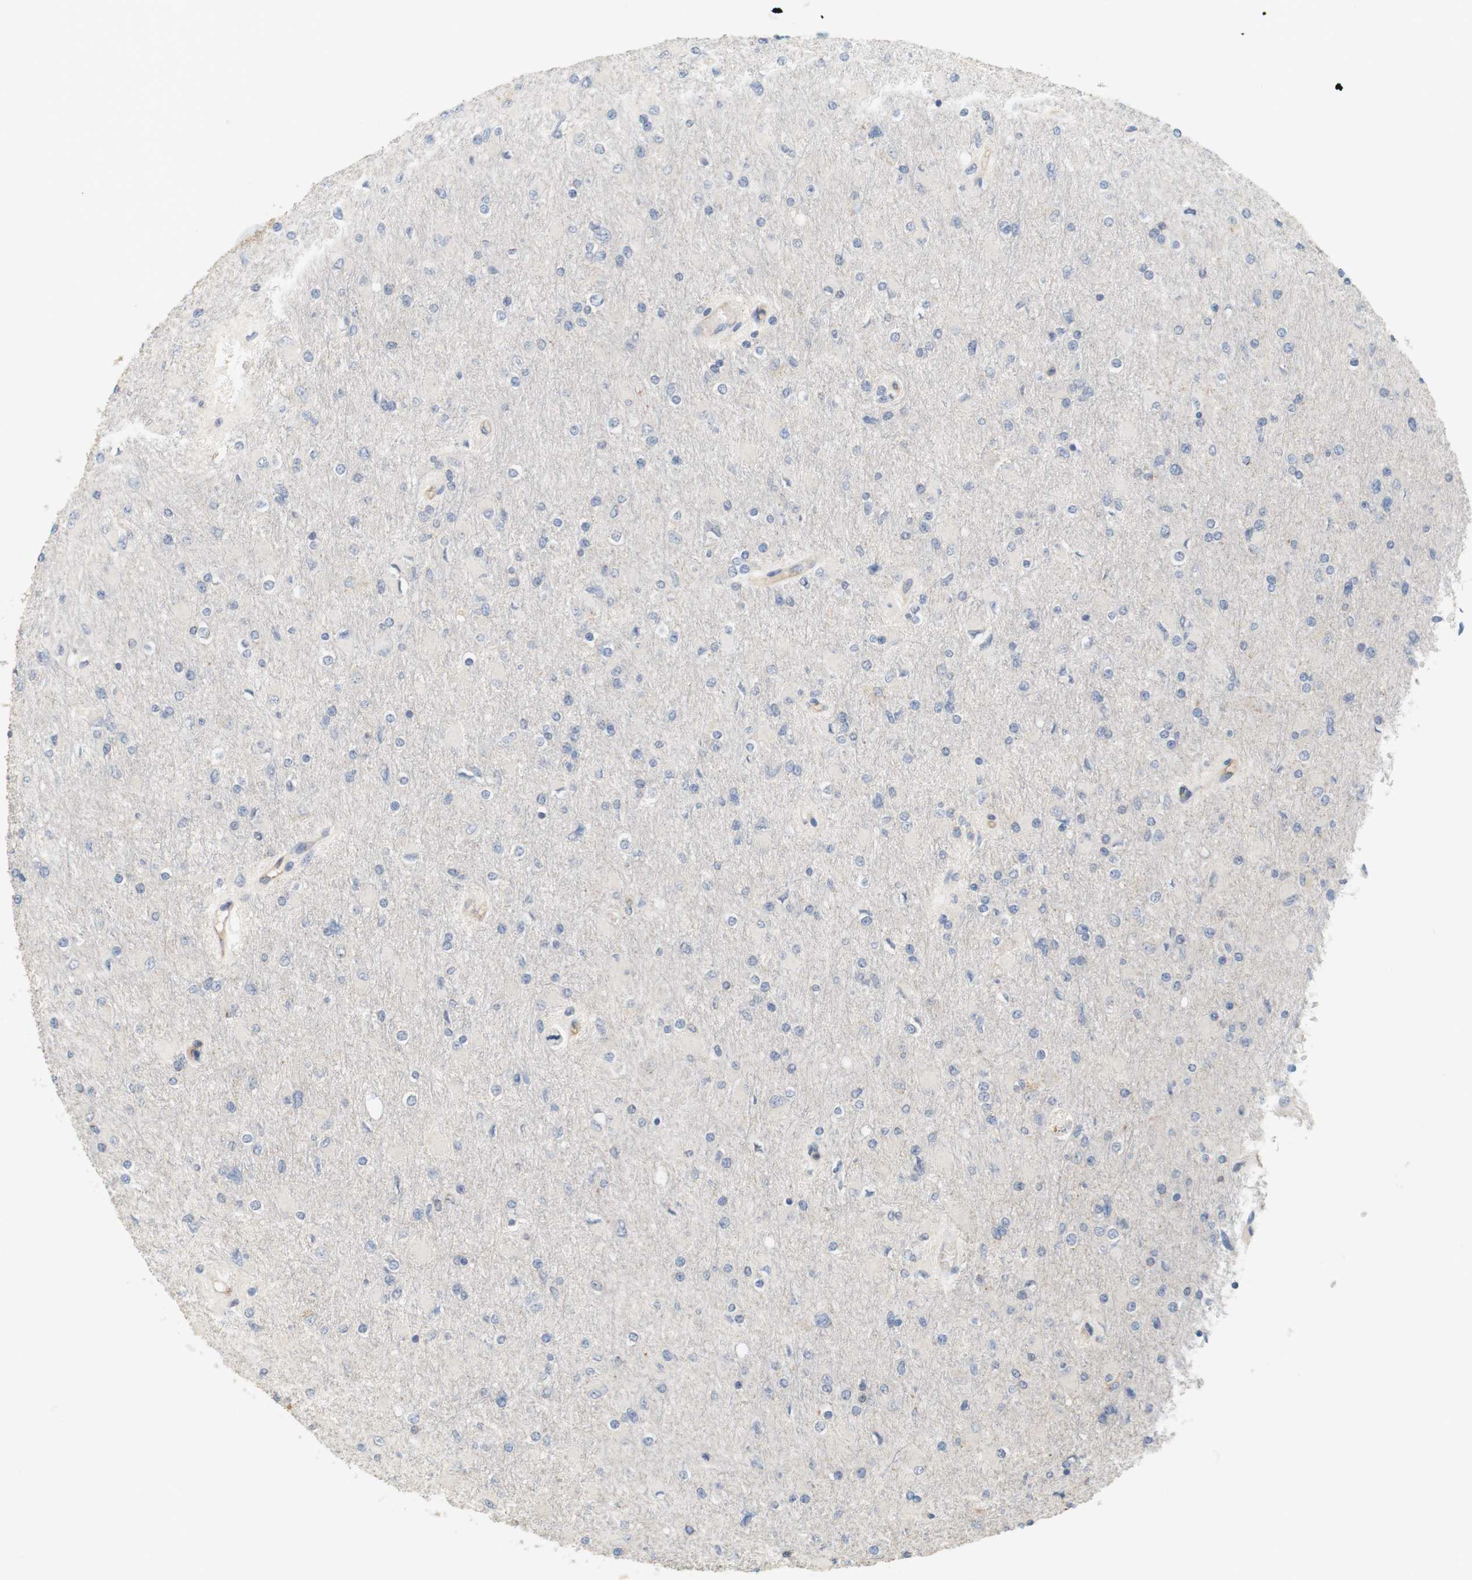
{"staining": {"intensity": "negative", "quantity": "none", "location": "none"}, "tissue": "glioma", "cell_type": "Tumor cells", "image_type": "cancer", "snomed": [{"axis": "morphology", "description": "Glioma, malignant, High grade"}, {"axis": "topography", "description": "Cerebral cortex"}], "caption": "Tumor cells are negative for protein expression in human malignant glioma (high-grade).", "gene": "OSR1", "patient": {"sex": "female", "age": 36}}